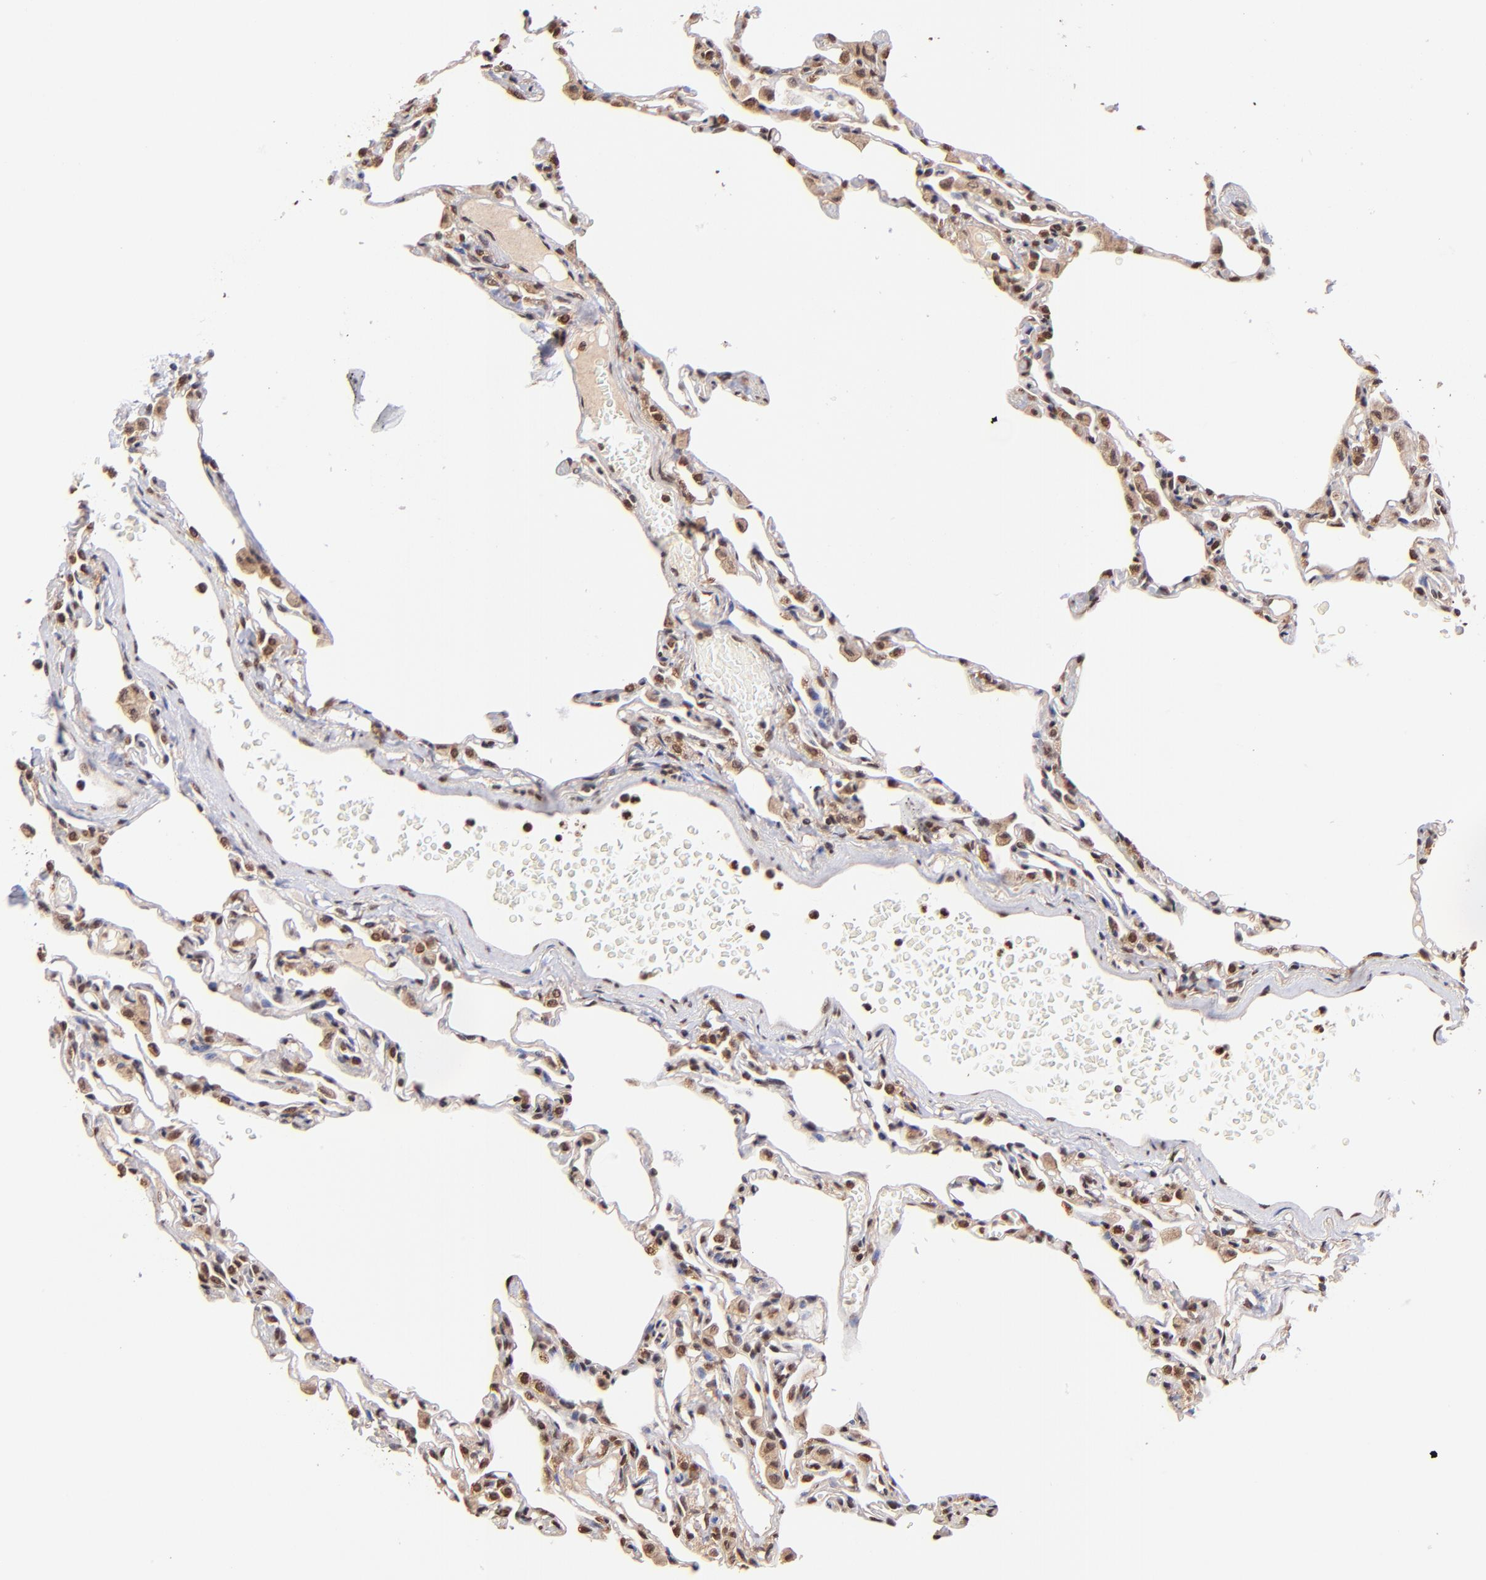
{"staining": {"intensity": "moderate", "quantity": ">75%", "location": "nuclear"}, "tissue": "lung", "cell_type": "Alveolar cells", "image_type": "normal", "snomed": [{"axis": "morphology", "description": "Normal tissue, NOS"}, {"axis": "topography", "description": "Lung"}], "caption": "Alveolar cells exhibit medium levels of moderate nuclear expression in approximately >75% of cells in benign lung.", "gene": "WDR25", "patient": {"sex": "female", "age": 49}}